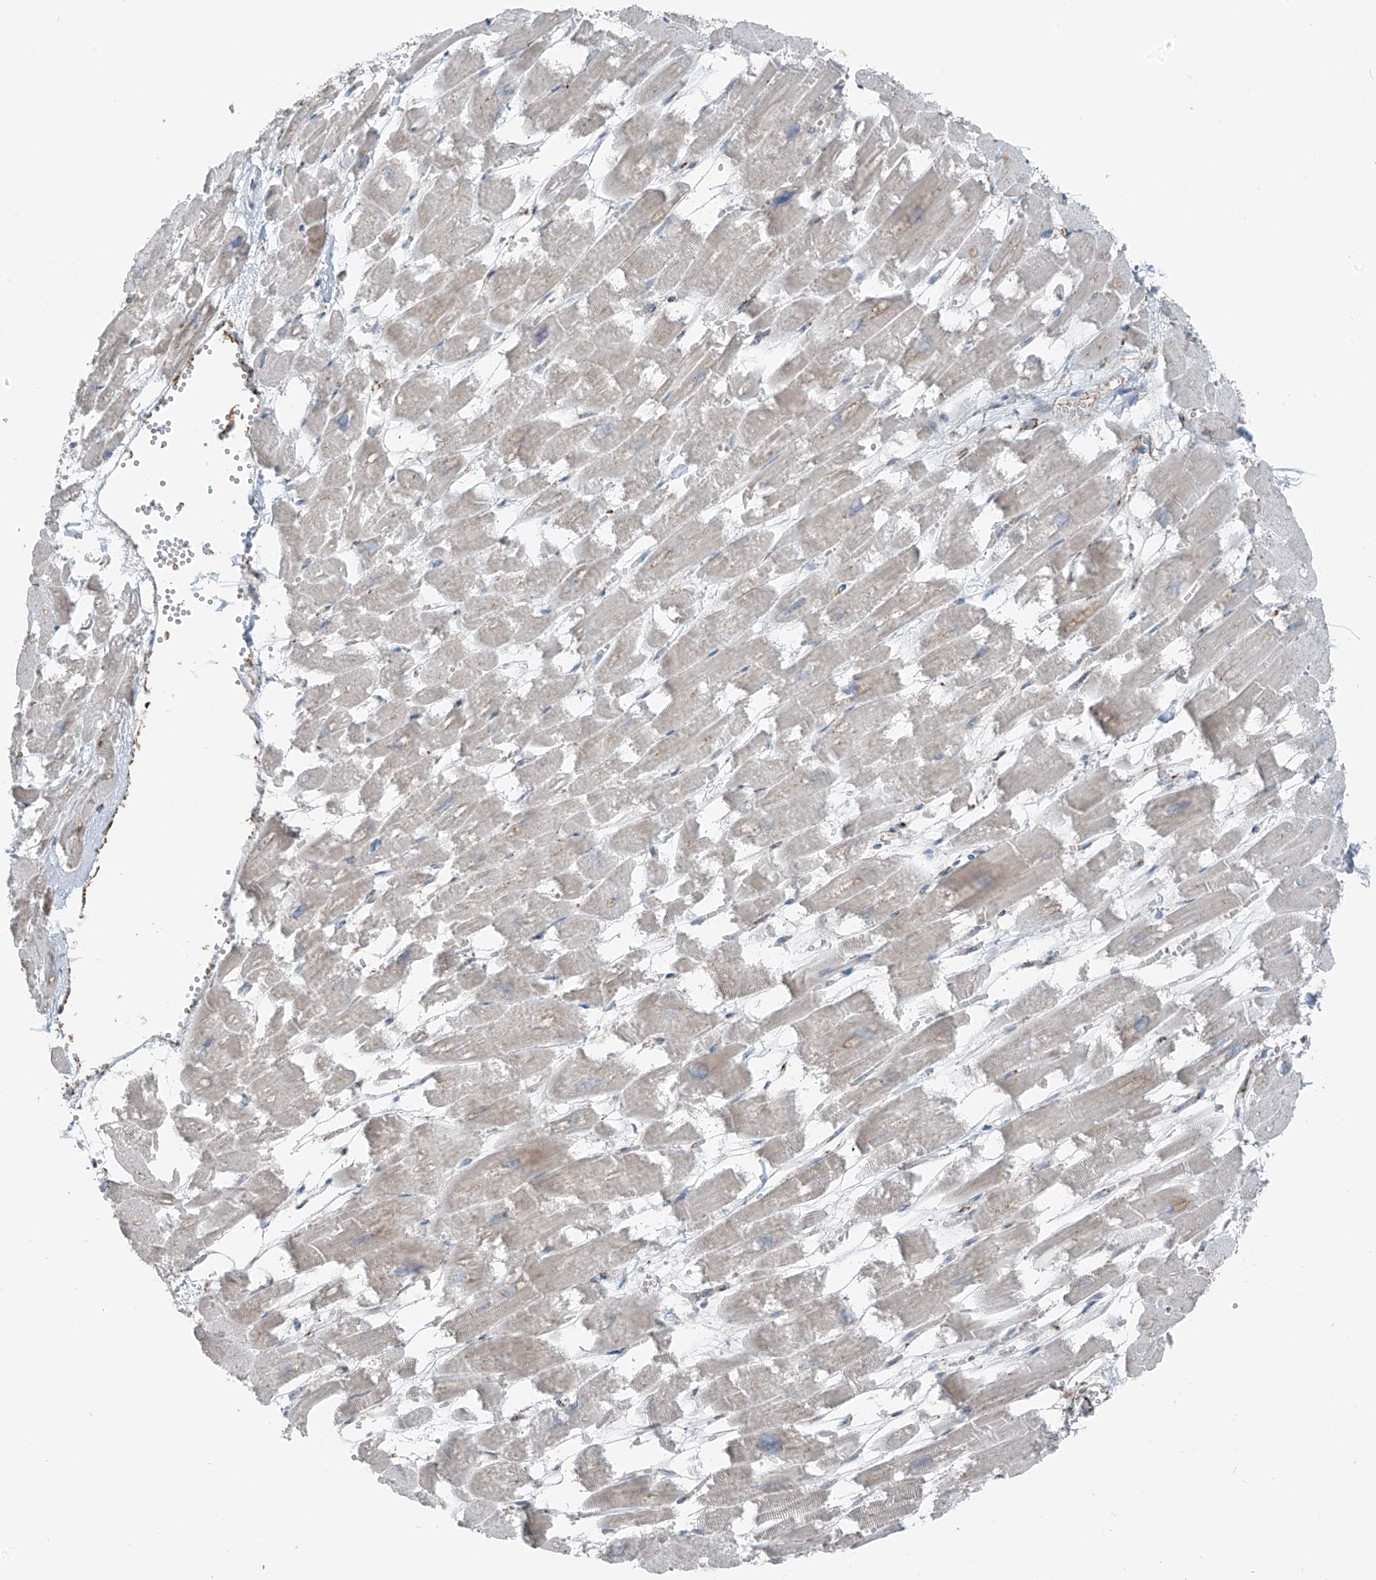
{"staining": {"intensity": "negative", "quantity": "none", "location": "none"}, "tissue": "heart muscle", "cell_type": "Cardiomyocytes", "image_type": "normal", "snomed": [{"axis": "morphology", "description": "Normal tissue, NOS"}, {"axis": "topography", "description": "Heart"}], "caption": "Immunohistochemistry (IHC) histopathology image of benign heart muscle: heart muscle stained with DAB (3,3'-diaminobenzidine) shows no significant protein staining in cardiomyocytes.", "gene": "ERLEC1", "patient": {"sex": "male", "age": 54}}